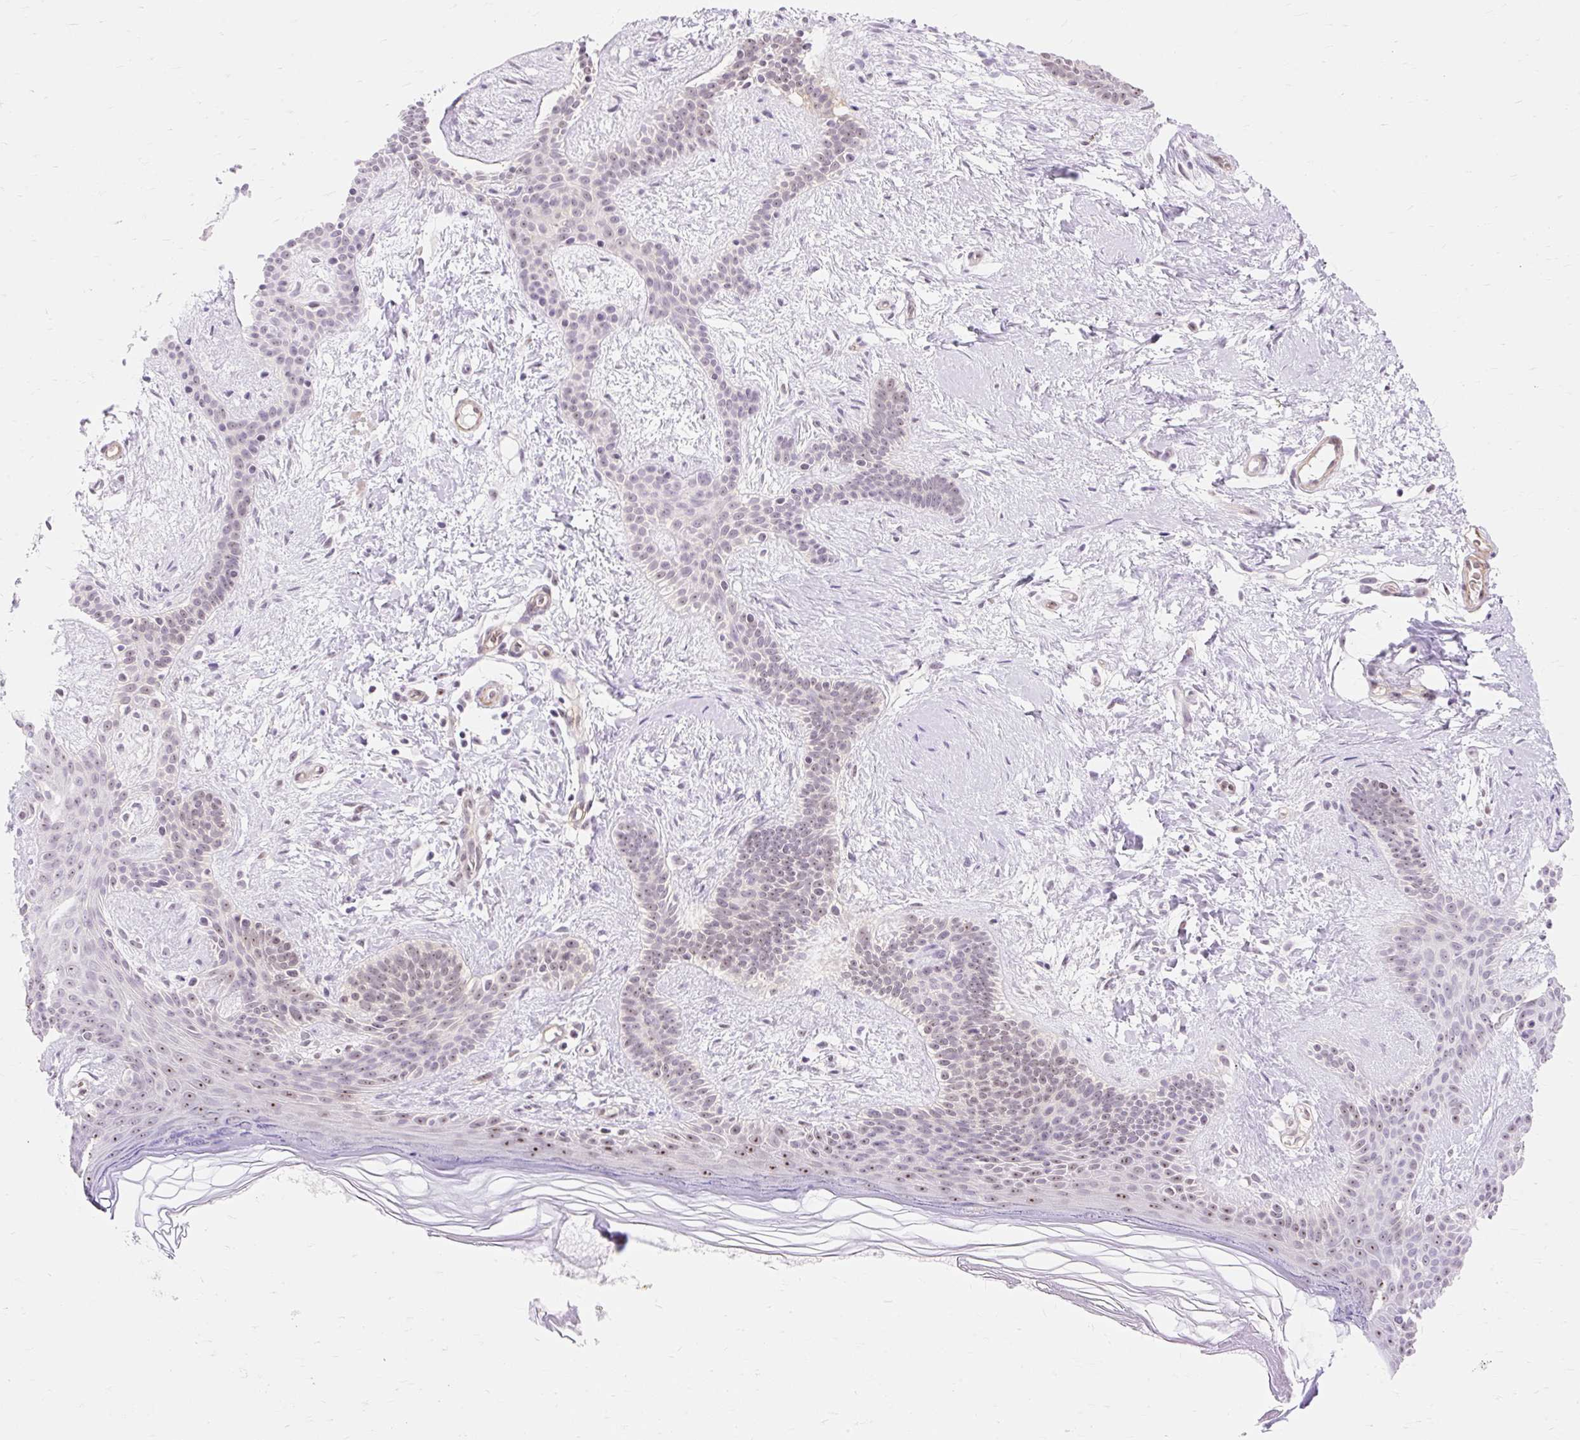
{"staining": {"intensity": "weak", "quantity": "25%-75%", "location": "nuclear"}, "tissue": "skin cancer", "cell_type": "Tumor cells", "image_type": "cancer", "snomed": [{"axis": "morphology", "description": "Basal cell carcinoma"}, {"axis": "topography", "description": "Skin"}], "caption": "Tumor cells show low levels of weak nuclear expression in about 25%-75% of cells in skin cancer. Using DAB (3,3'-diaminobenzidine) (brown) and hematoxylin (blue) stains, captured at high magnification using brightfield microscopy.", "gene": "OBP2A", "patient": {"sex": "male", "age": 78}}